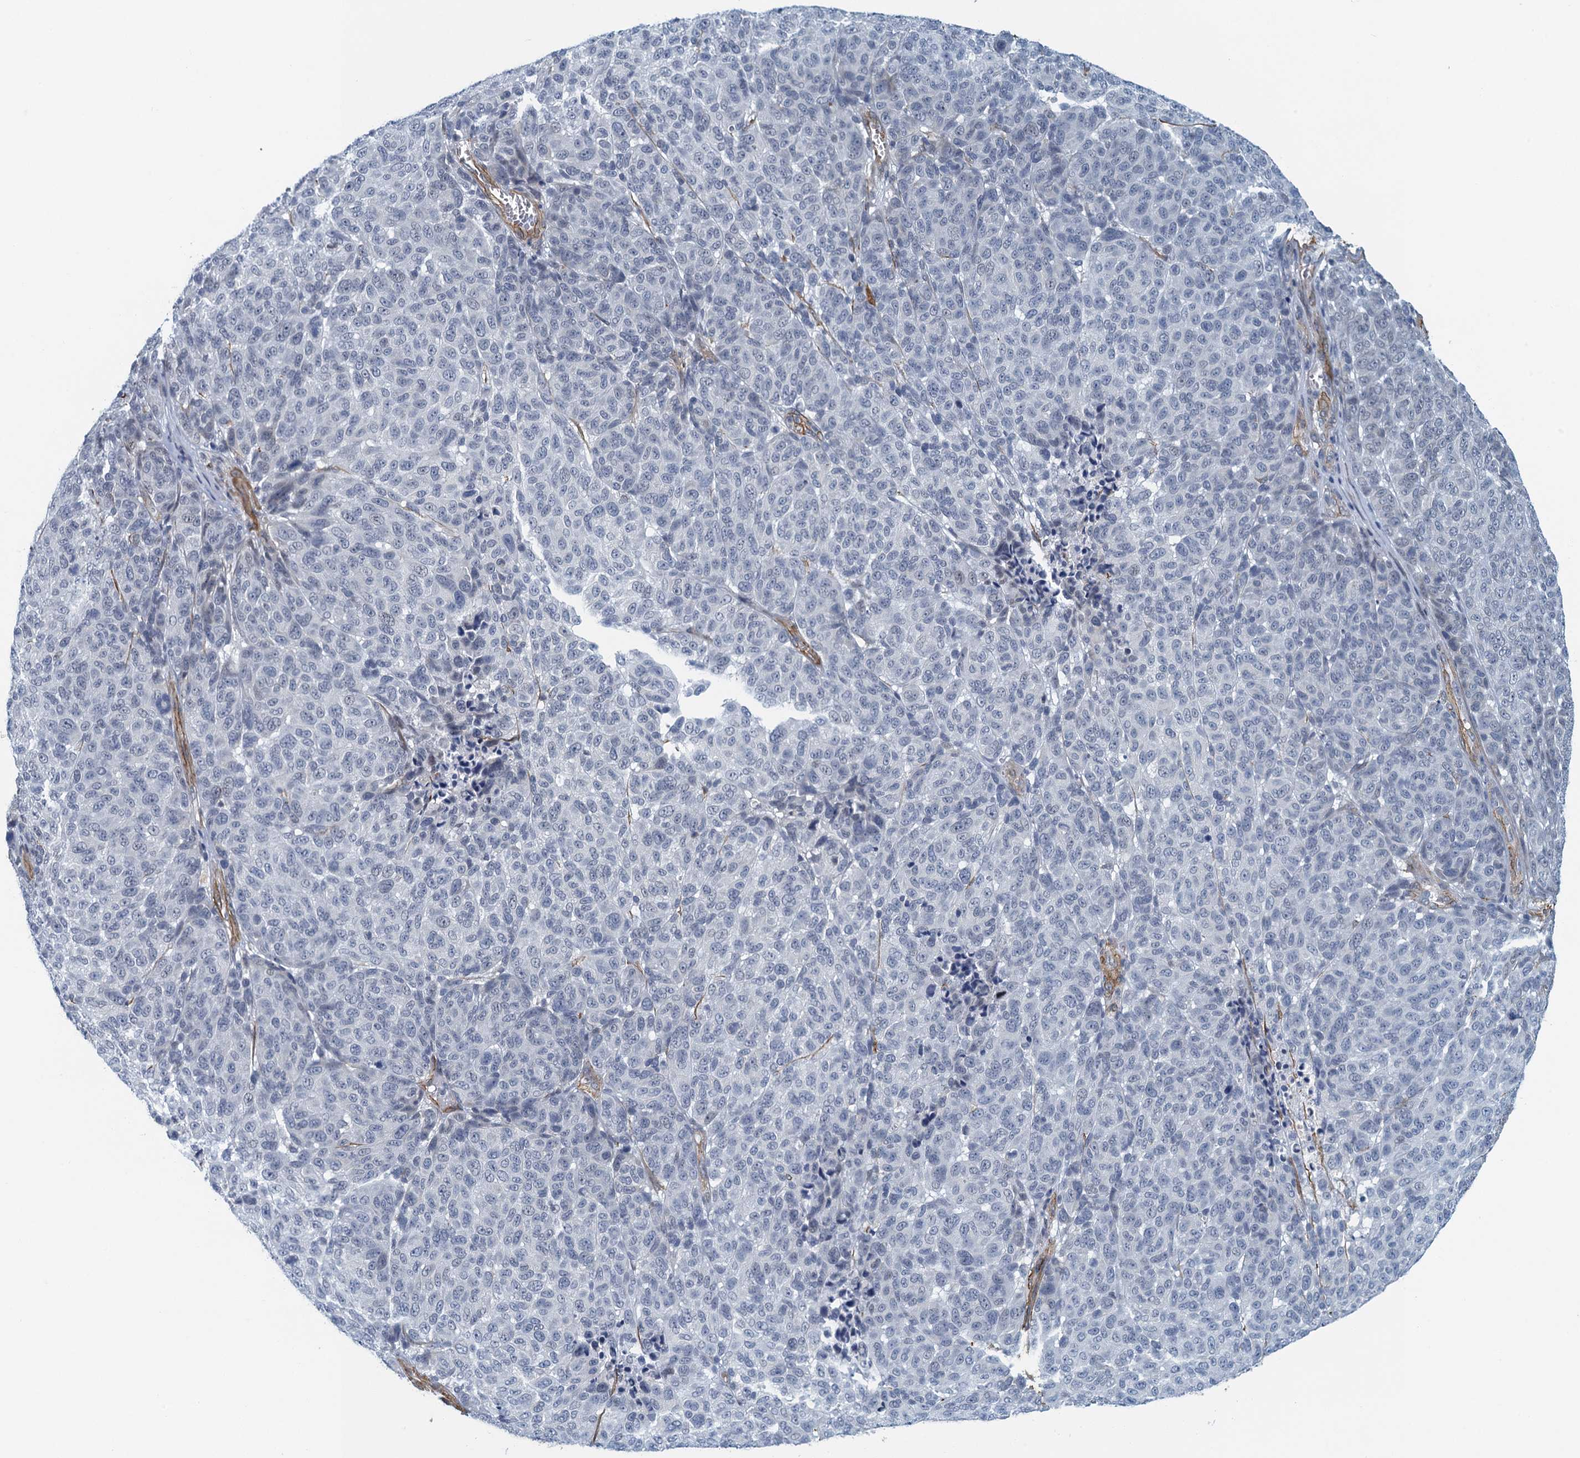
{"staining": {"intensity": "weak", "quantity": "<25%", "location": "cytoplasmic/membranous"}, "tissue": "melanoma", "cell_type": "Tumor cells", "image_type": "cancer", "snomed": [{"axis": "morphology", "description": "Malignant melanoma, NOS"}, {"axis": "topography", "description": "Skin"}], "caption": "Immunohistochemical staining of human malignant melanoma exhibits no significant positivity in tumor cells. (DAB IHC with hematoxylin counter stain).", "gene": "ALG2", "patient": {"sex": "male", "age": 49}}